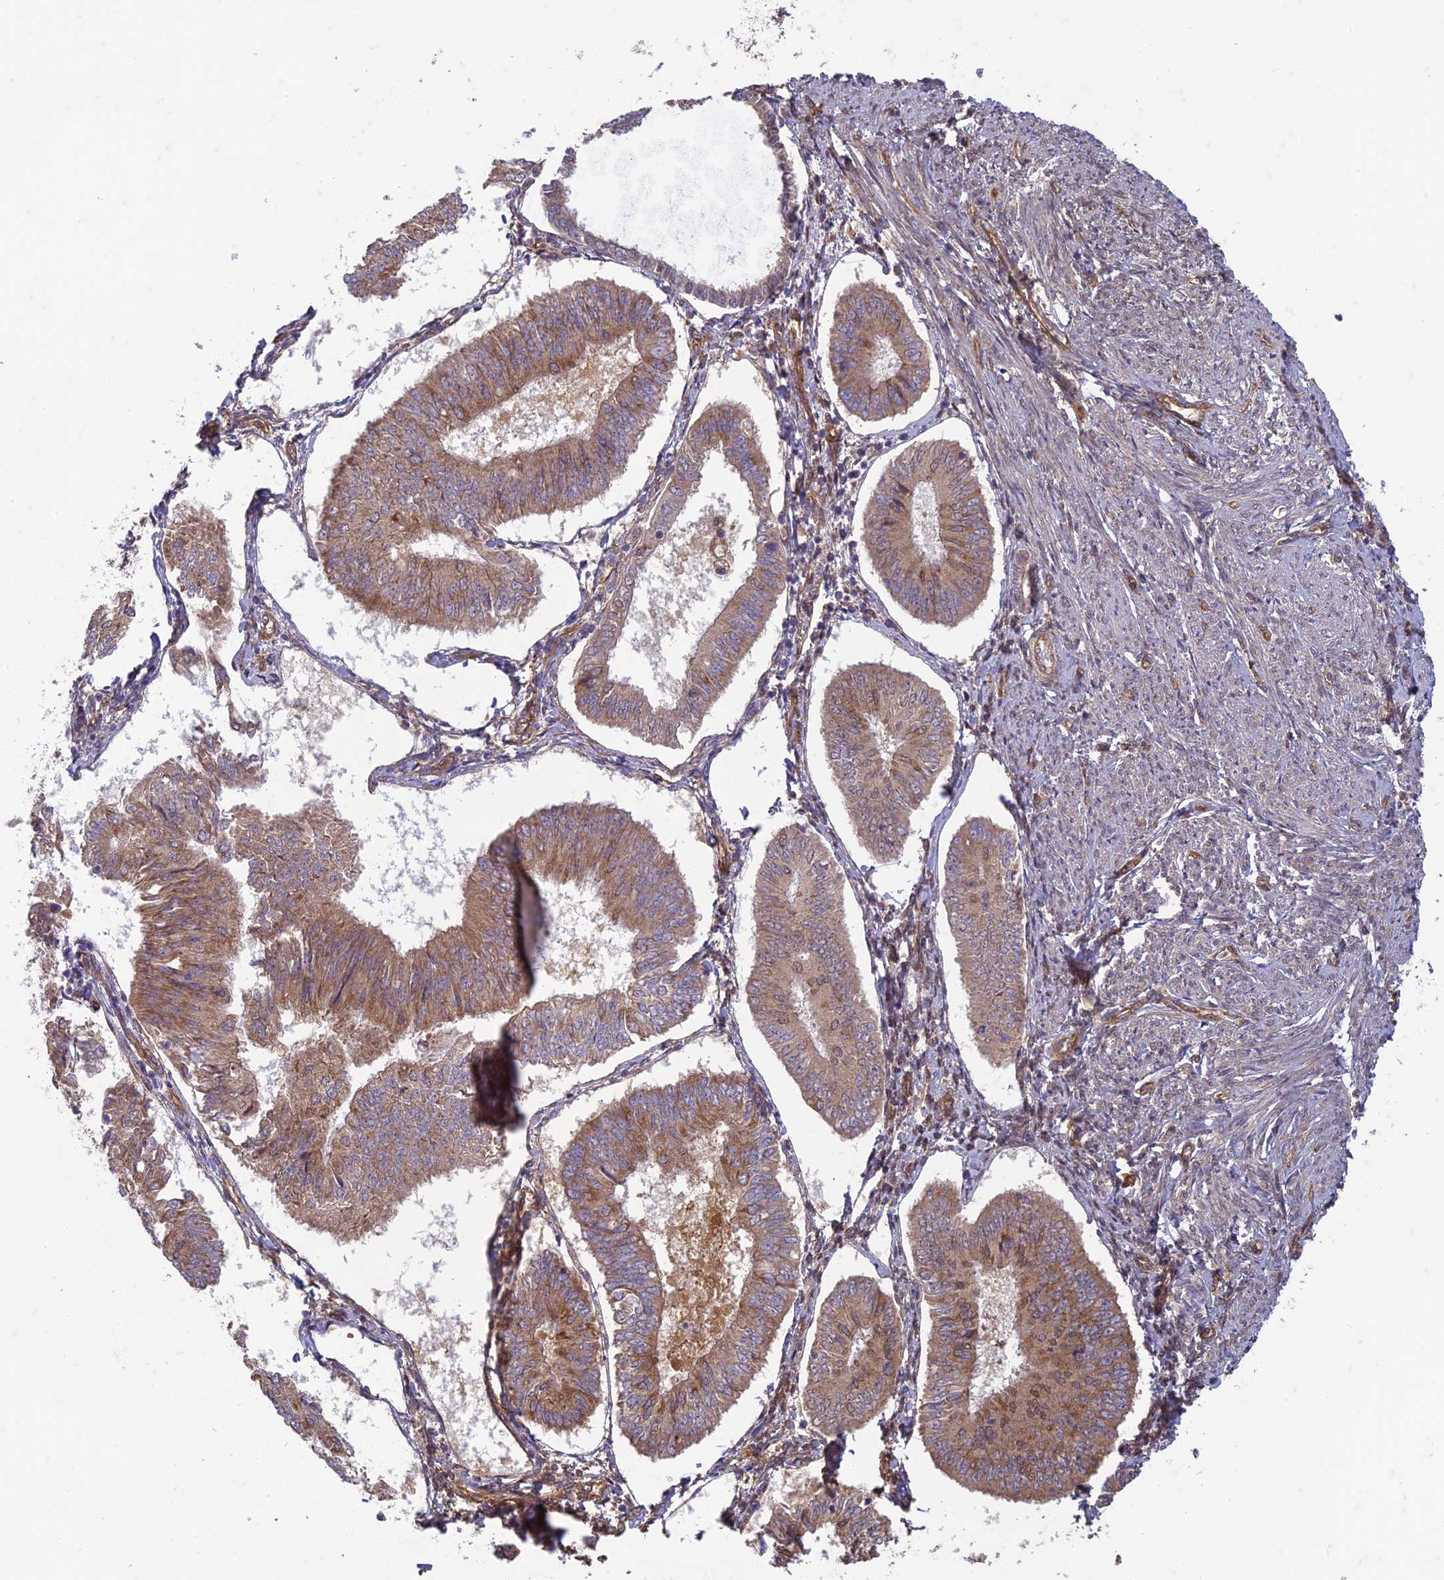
{"staining": {"intensity": "moderate", "quantity": ">75%", "location": "cytoplasmic/membranous"}, "tissue": "endometrial cancer", "cell_type": "Tumor cells", "image_type": "cancer", "snomed": [{"axis": "morphology", "description": "Adenocarcinoma, NOS"}, {"axis": "topography", "description": "Endometrium"}], "caption": "Human endometrial adenocarcinoma stained for a protein (brown) shows moderate cytoplasmic/membranous positive staining in about >75% of tumor cells.", "gene": "TCF25", "patient": {"sex": "female", "age": 58}}